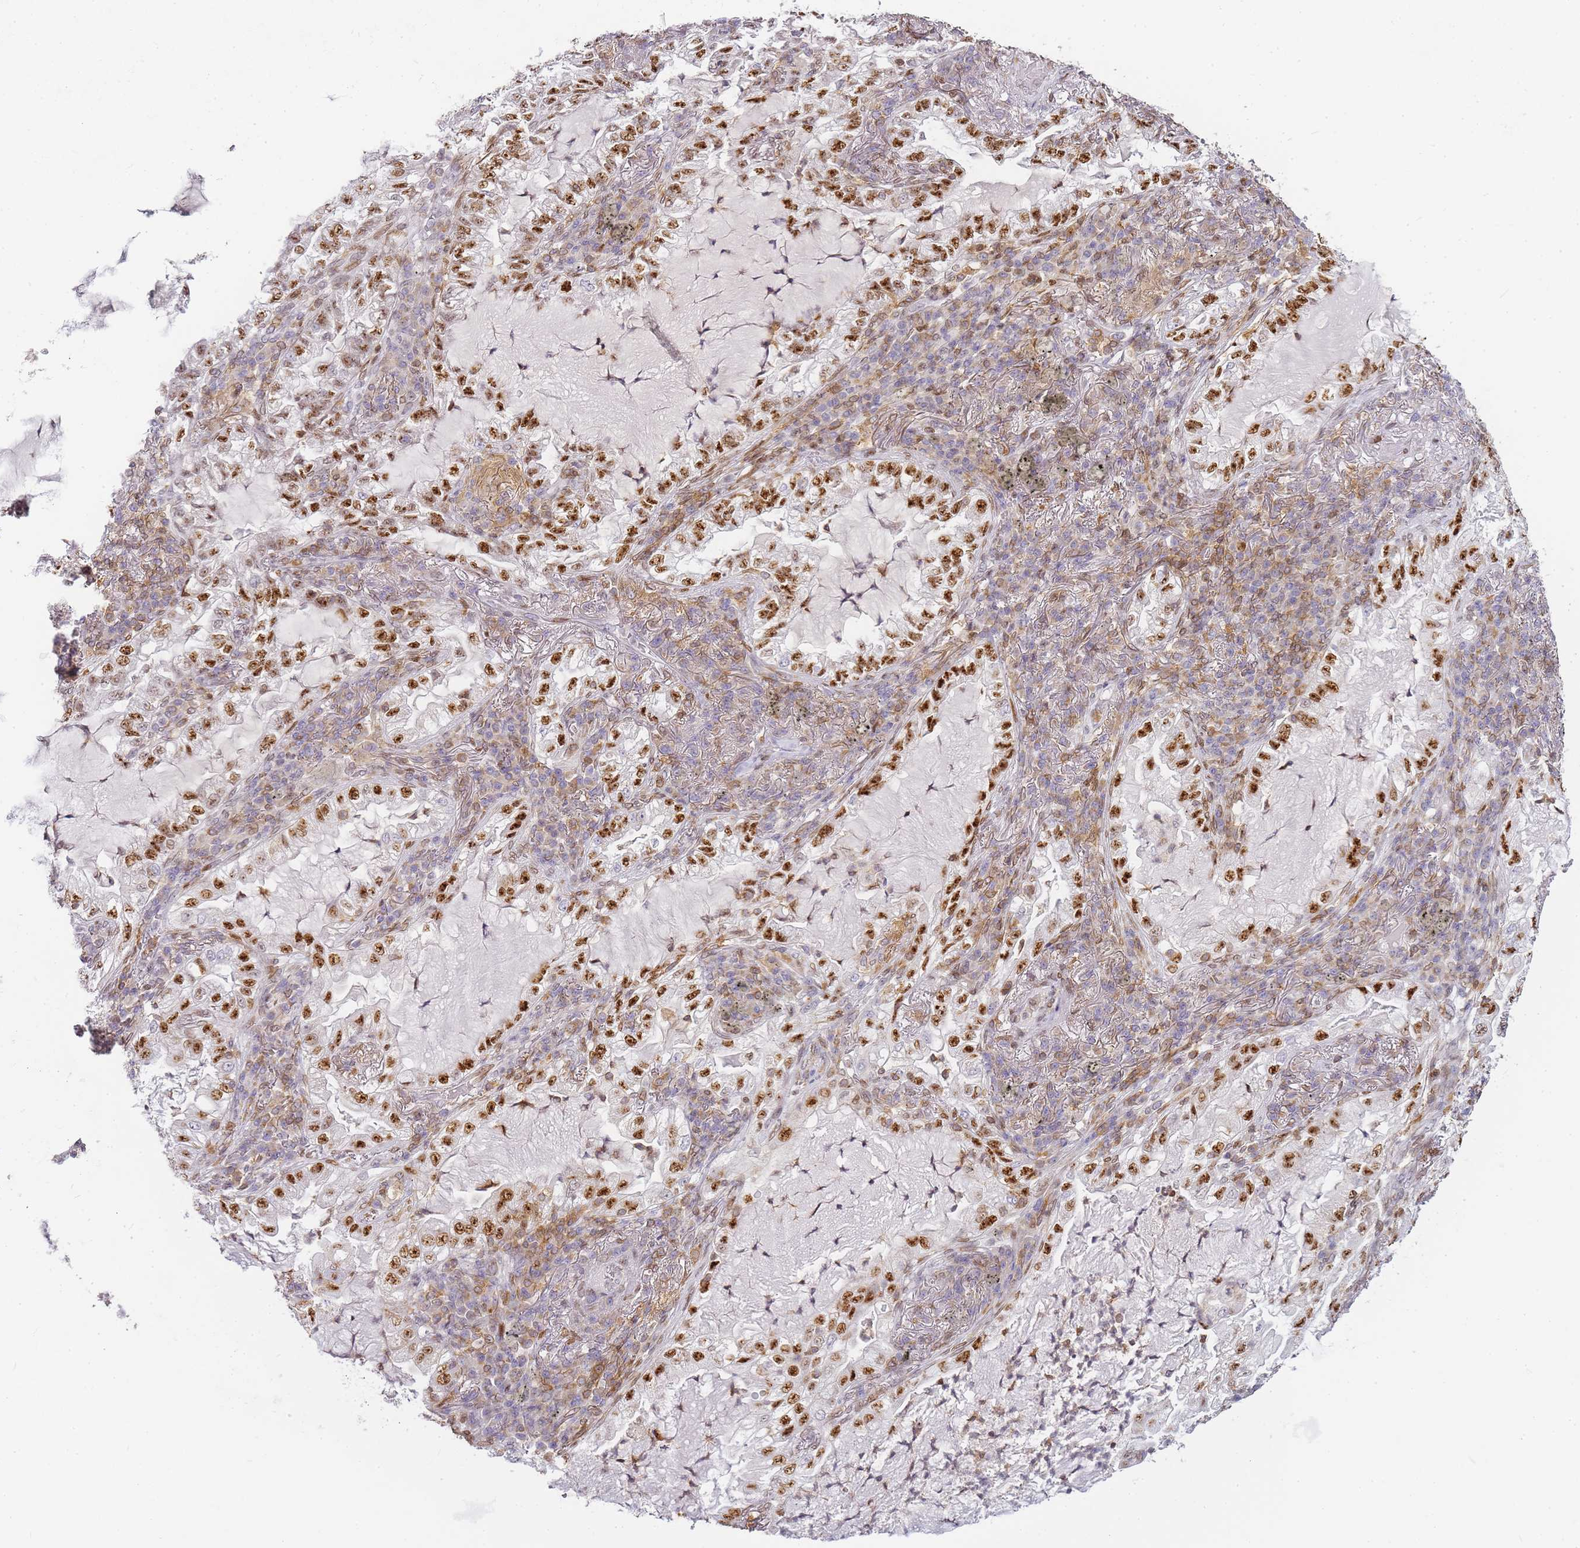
{"staining": {"intensity": "strong", "quantity": ">75%", "location": "nuclear"}, "tissue": "lung cancer", "cell_type": "Tumor cells", "image_type": "cancer", "snomed": [{"axis": "morphology", "description": "Adenocarcinoma, NOS"}, {"axis": "topography", "description": "Lung"}], "caption": "Protein expression analysis of adenocarcinoma (lung) shows strong nuclear positivity in approximately >75% of tumor cells.", "gene": "JAKMIP1", "patient": {"sex": "female", "age": 73}}